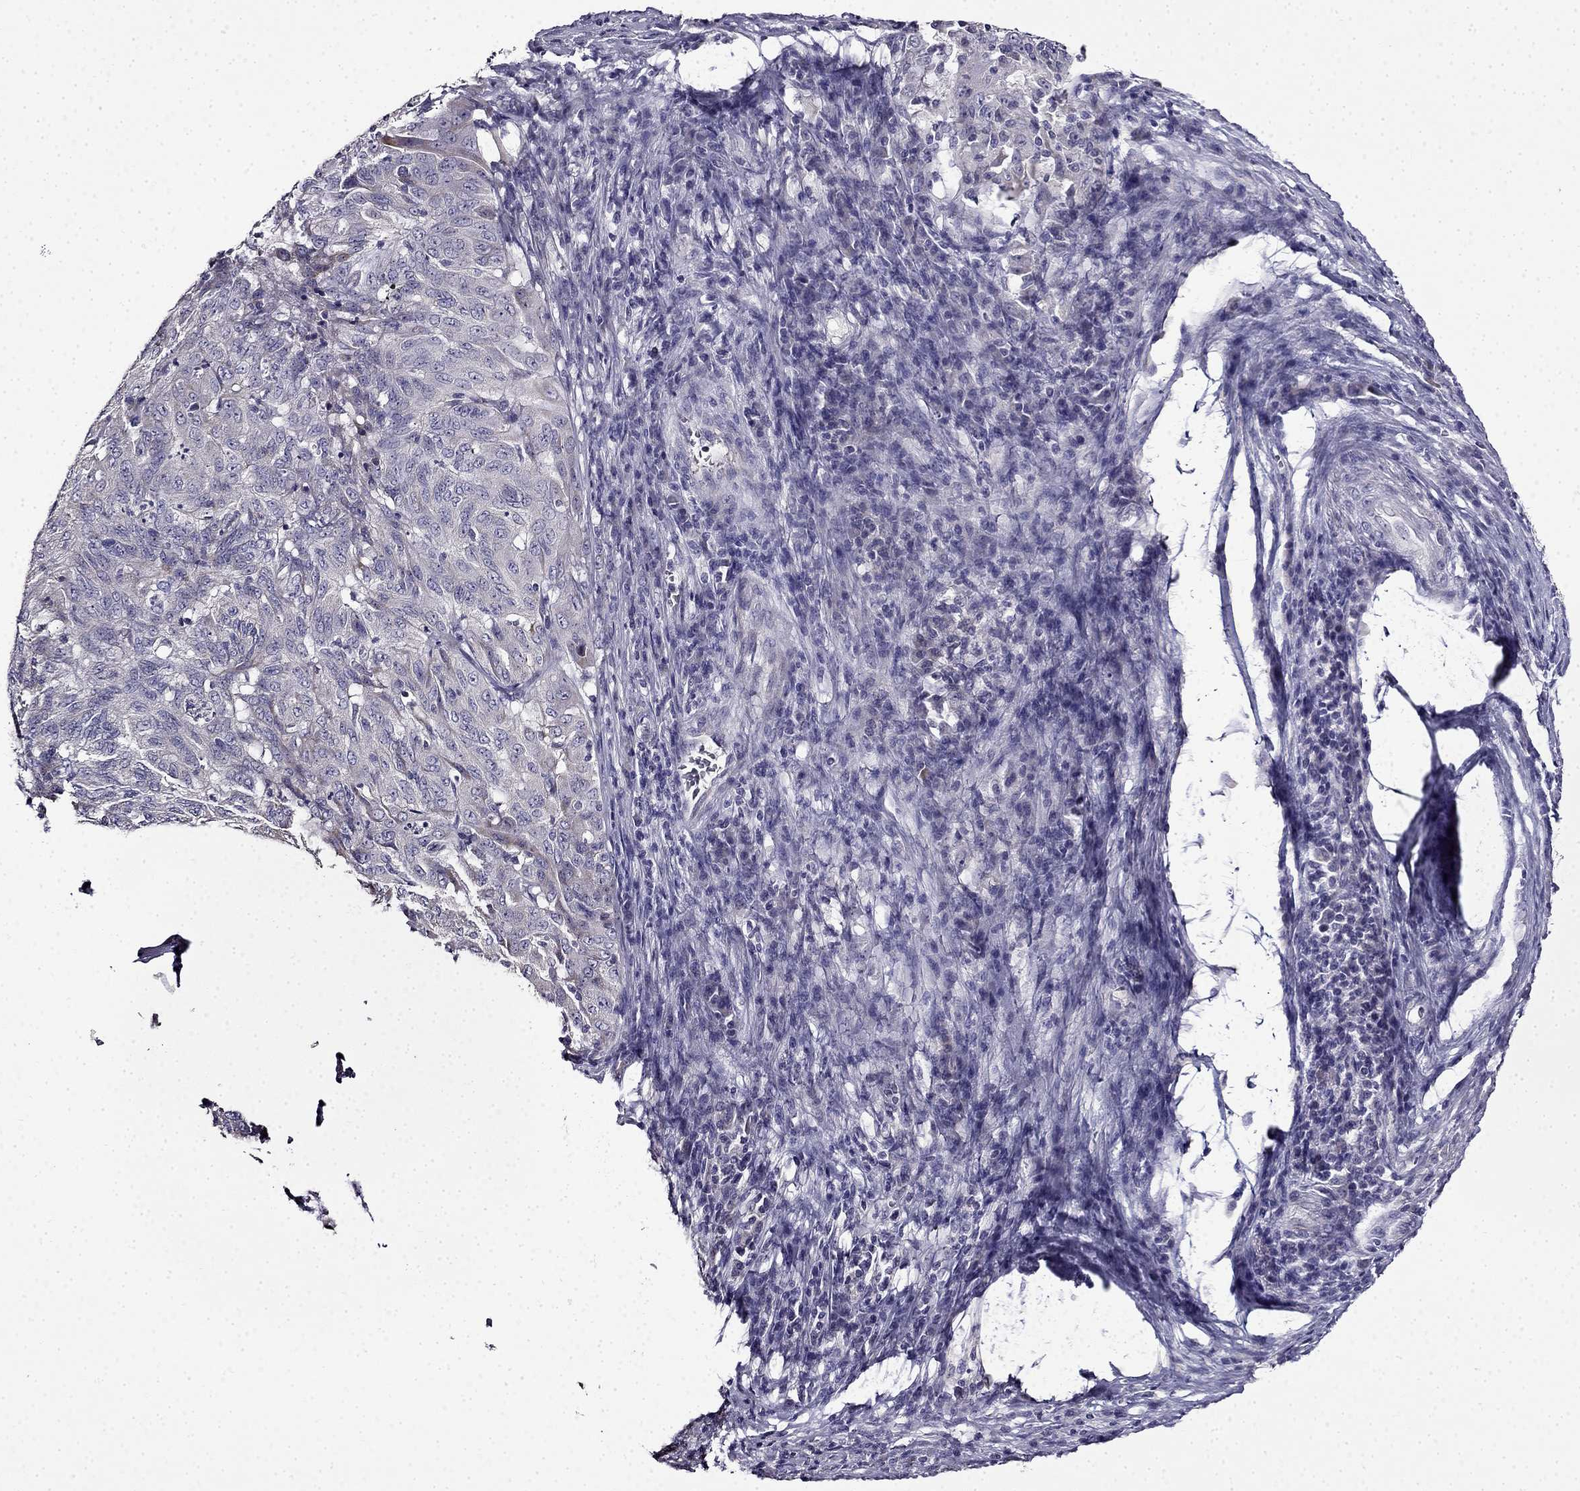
{"staining": {"intensity": "negative", "quantity": "none", "location": "none"}, "tissue": "pancreatic cancer", "cell_type": "Tumor cells", "image_type": "cancer", "snomed": [{"axis": "morphology", "description": "Adenocarcinoma, NOS"}, {"axis": "topography", "description": "Pancreas"}], "caption": "This is a micrograph of immunohistochemistry (IHC) staining of adenocarcinoma (pancreatic), which shows no staining in tumor cells. (Stains: DAB immunohistochemistry with hematoxylin counter stain, Microscopy: brightfield microscopy at high magnification).", "gene": "TMEM266", "patient": {"sex": "male", "age": 63}}